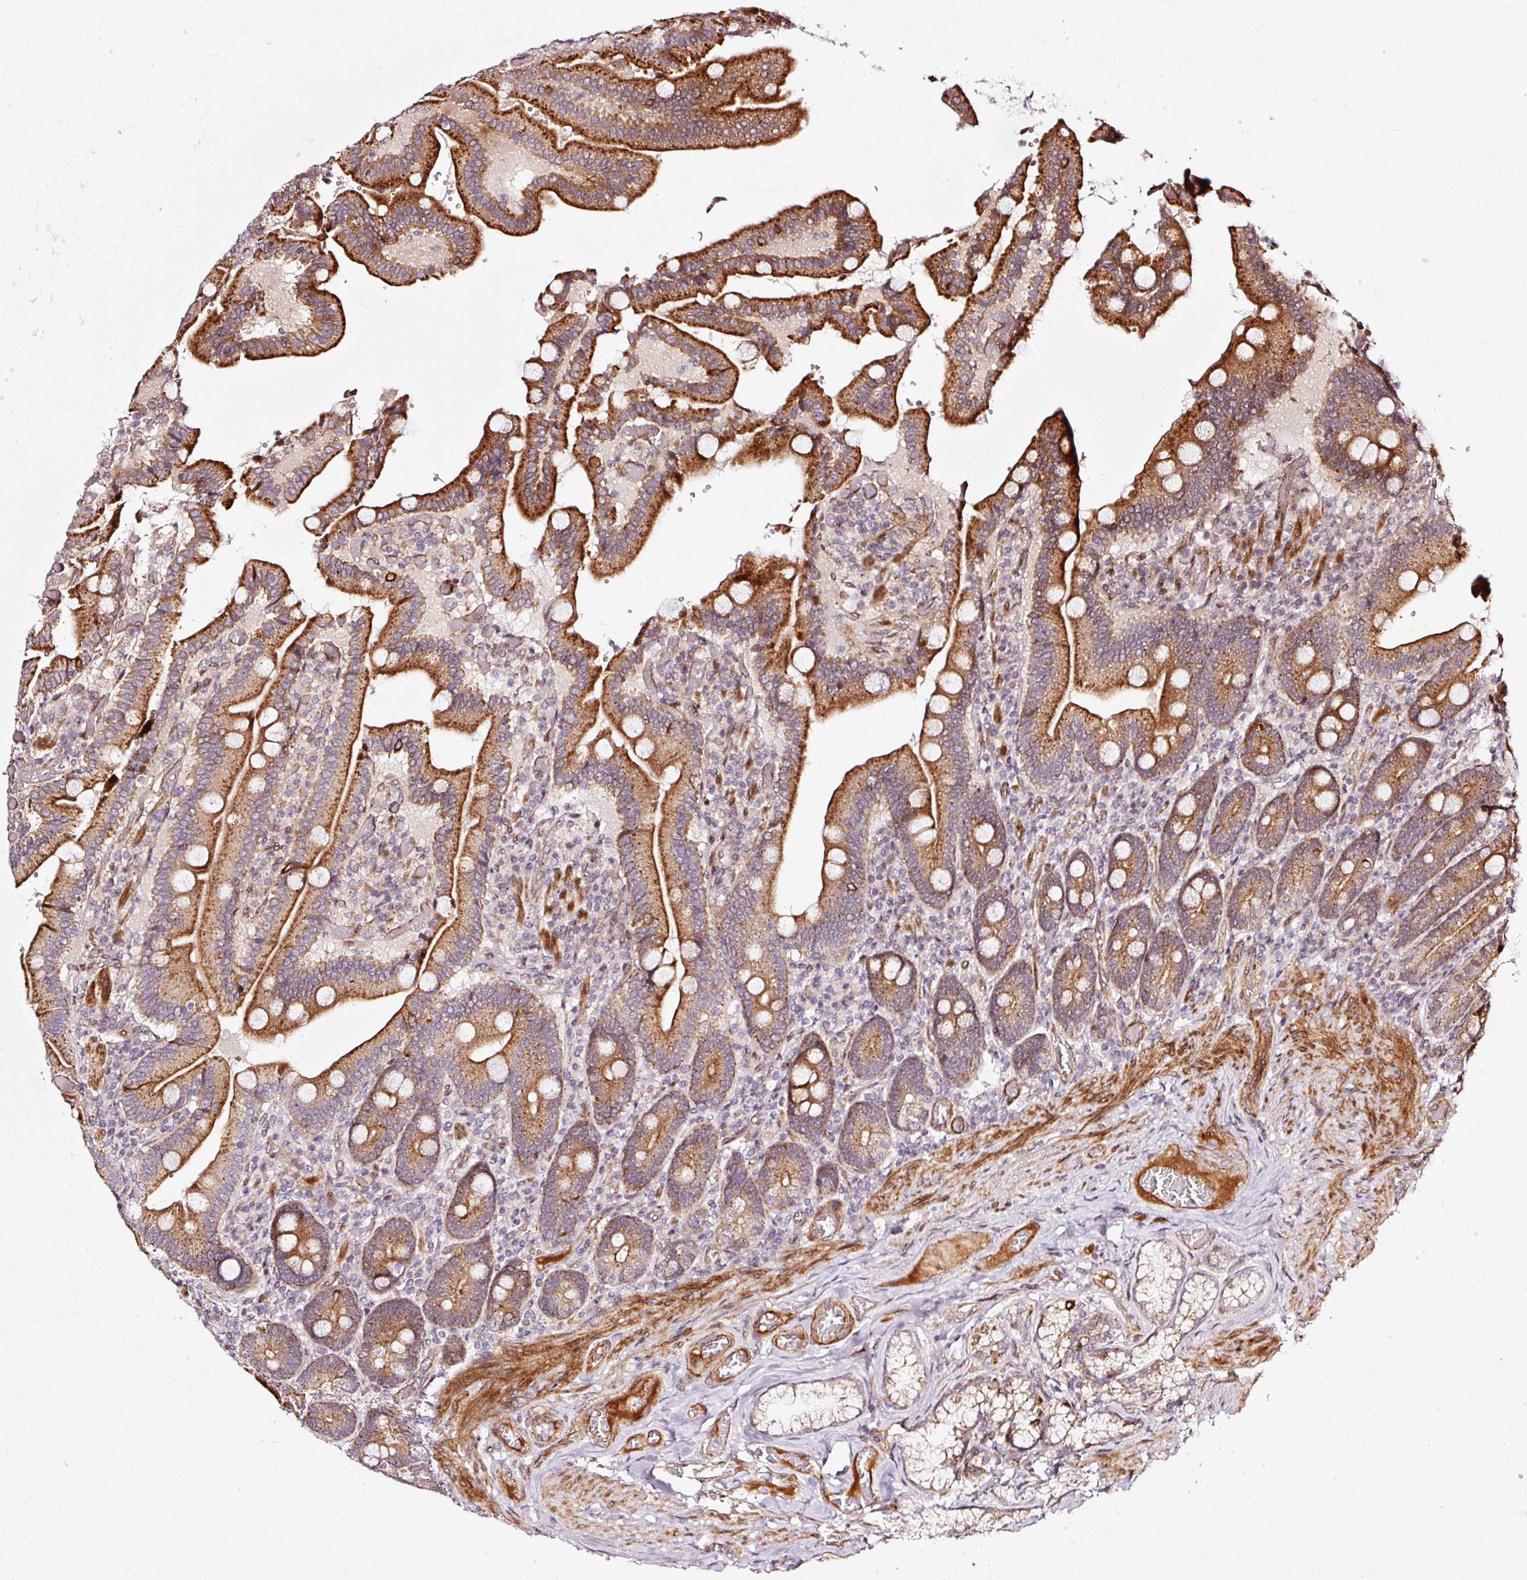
{"staining": {"intensity": "strong", "quantity": ">75%", "location": "cytoplasmic/membranous"}, "tissue": "duodenum", "cell_type": "Glandular cells", "image_type": "normal", "snomed": [{"axis": "morphology", "description": "Normal tissue, NOS"}, {"axis": "topography", "description": "Duodenum"}], "caption": "Immunohistochemistry of benign human duodenum demonstrates high levels of strong cytoplasmic/membranous expression in about >75% of glandular cells.", "gene": "ANKRD20A1", "patient": {"sex": "female", "age": 62}}